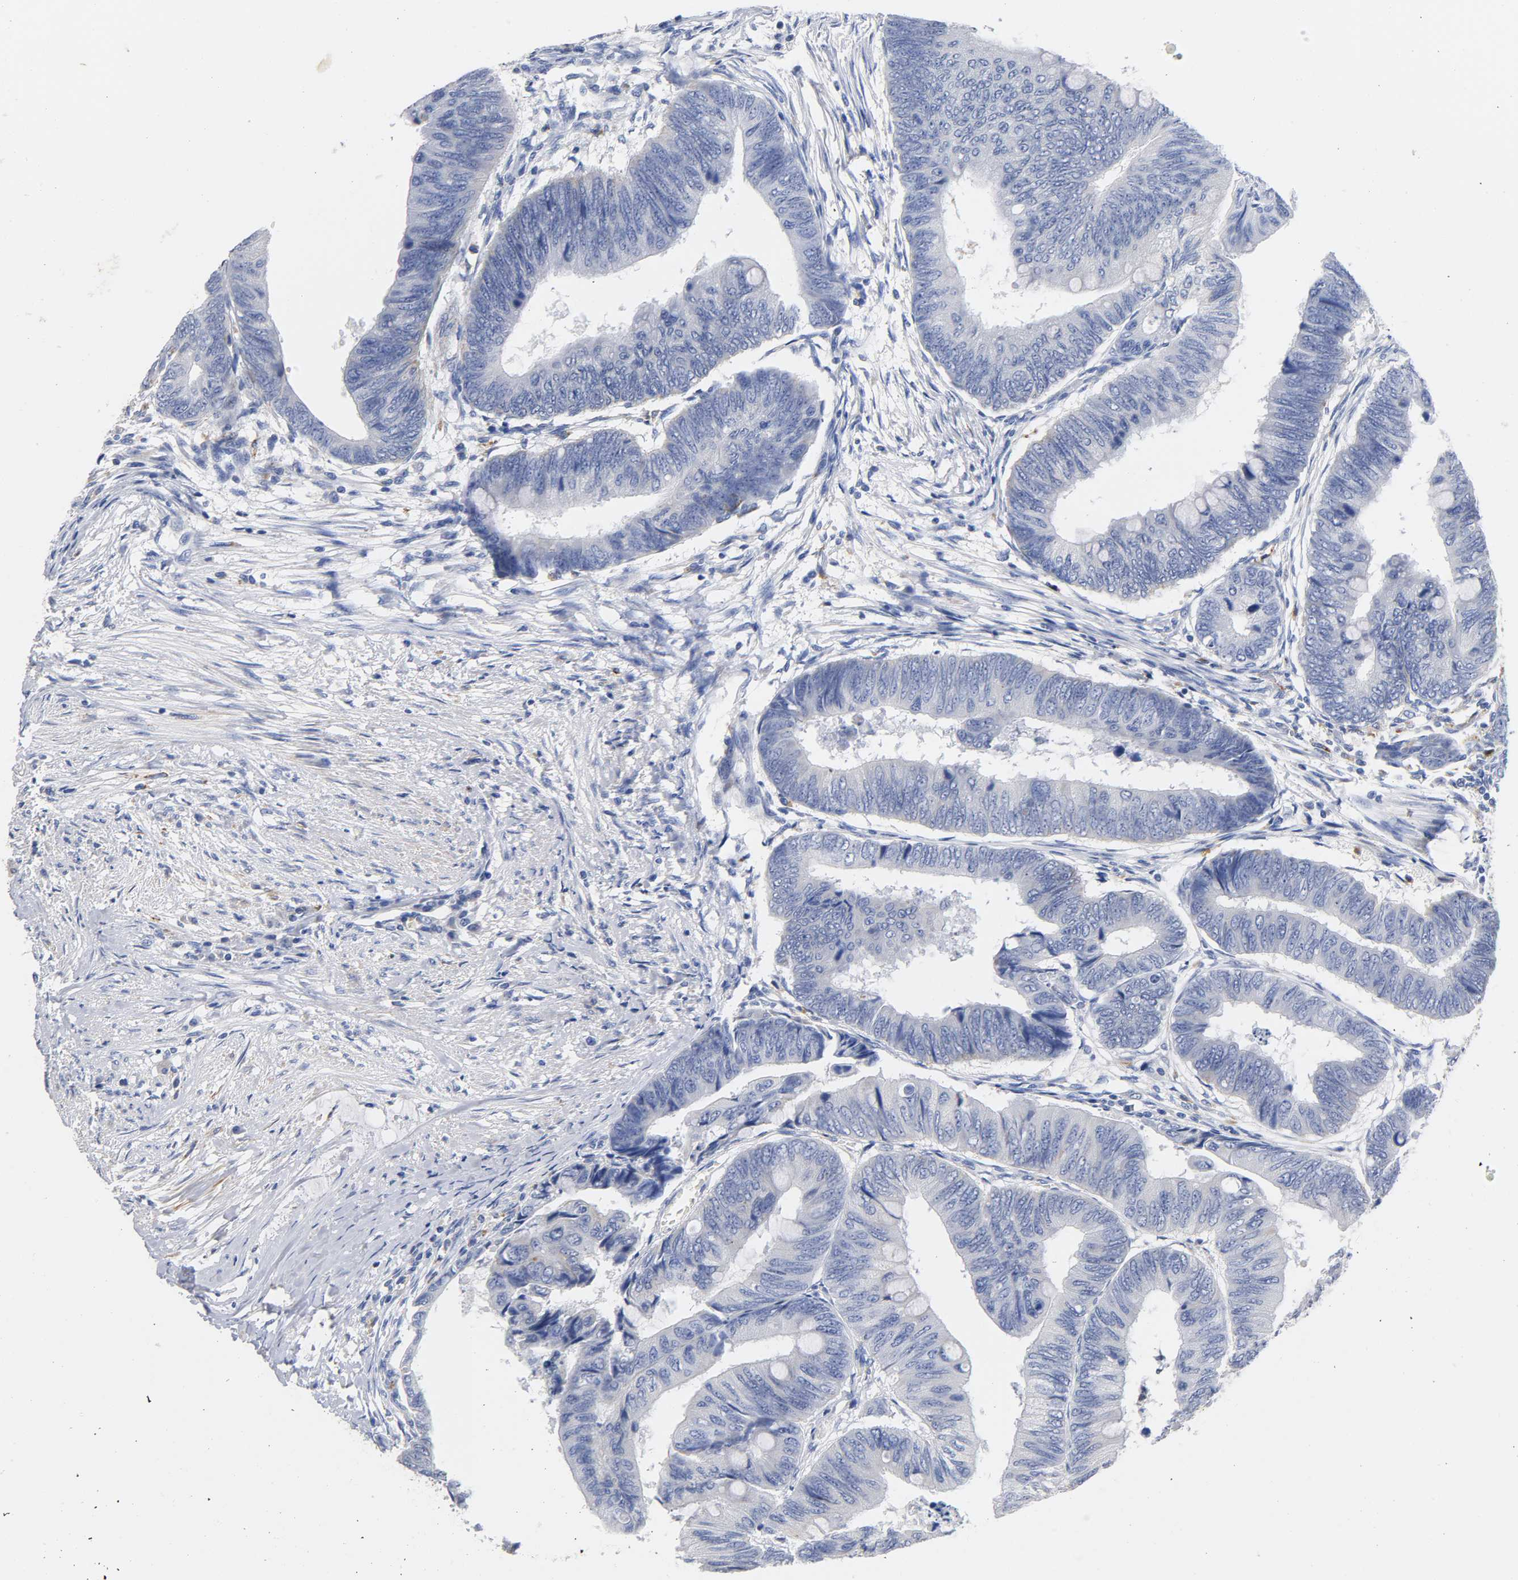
{"staining": {"intensity": "negative", "quantity": "none", "location": "none"}, "tissue": "colorectal cancer", "cell_type": "Tumor cells", "image_type": "cancer", "snomed": [{"axis": "morphology", "description": "Normal tissue, NOS"}, {"axis": "morphology", "description": "Adenocarcinoma, NOS"}, {"axis": "topography", "description": "Rectum"}, {"axis": "topography", "description": "Peripheral nerve tissue"}], "caption": "High power microscopy histopathology image of an immunohistochemistry (IHC) histopathology image of colorectal cancer, revealing no significant positivity in tumor cells.", "gene": "SEMA5A", "patient": {"sex": "male", "age": 92}}